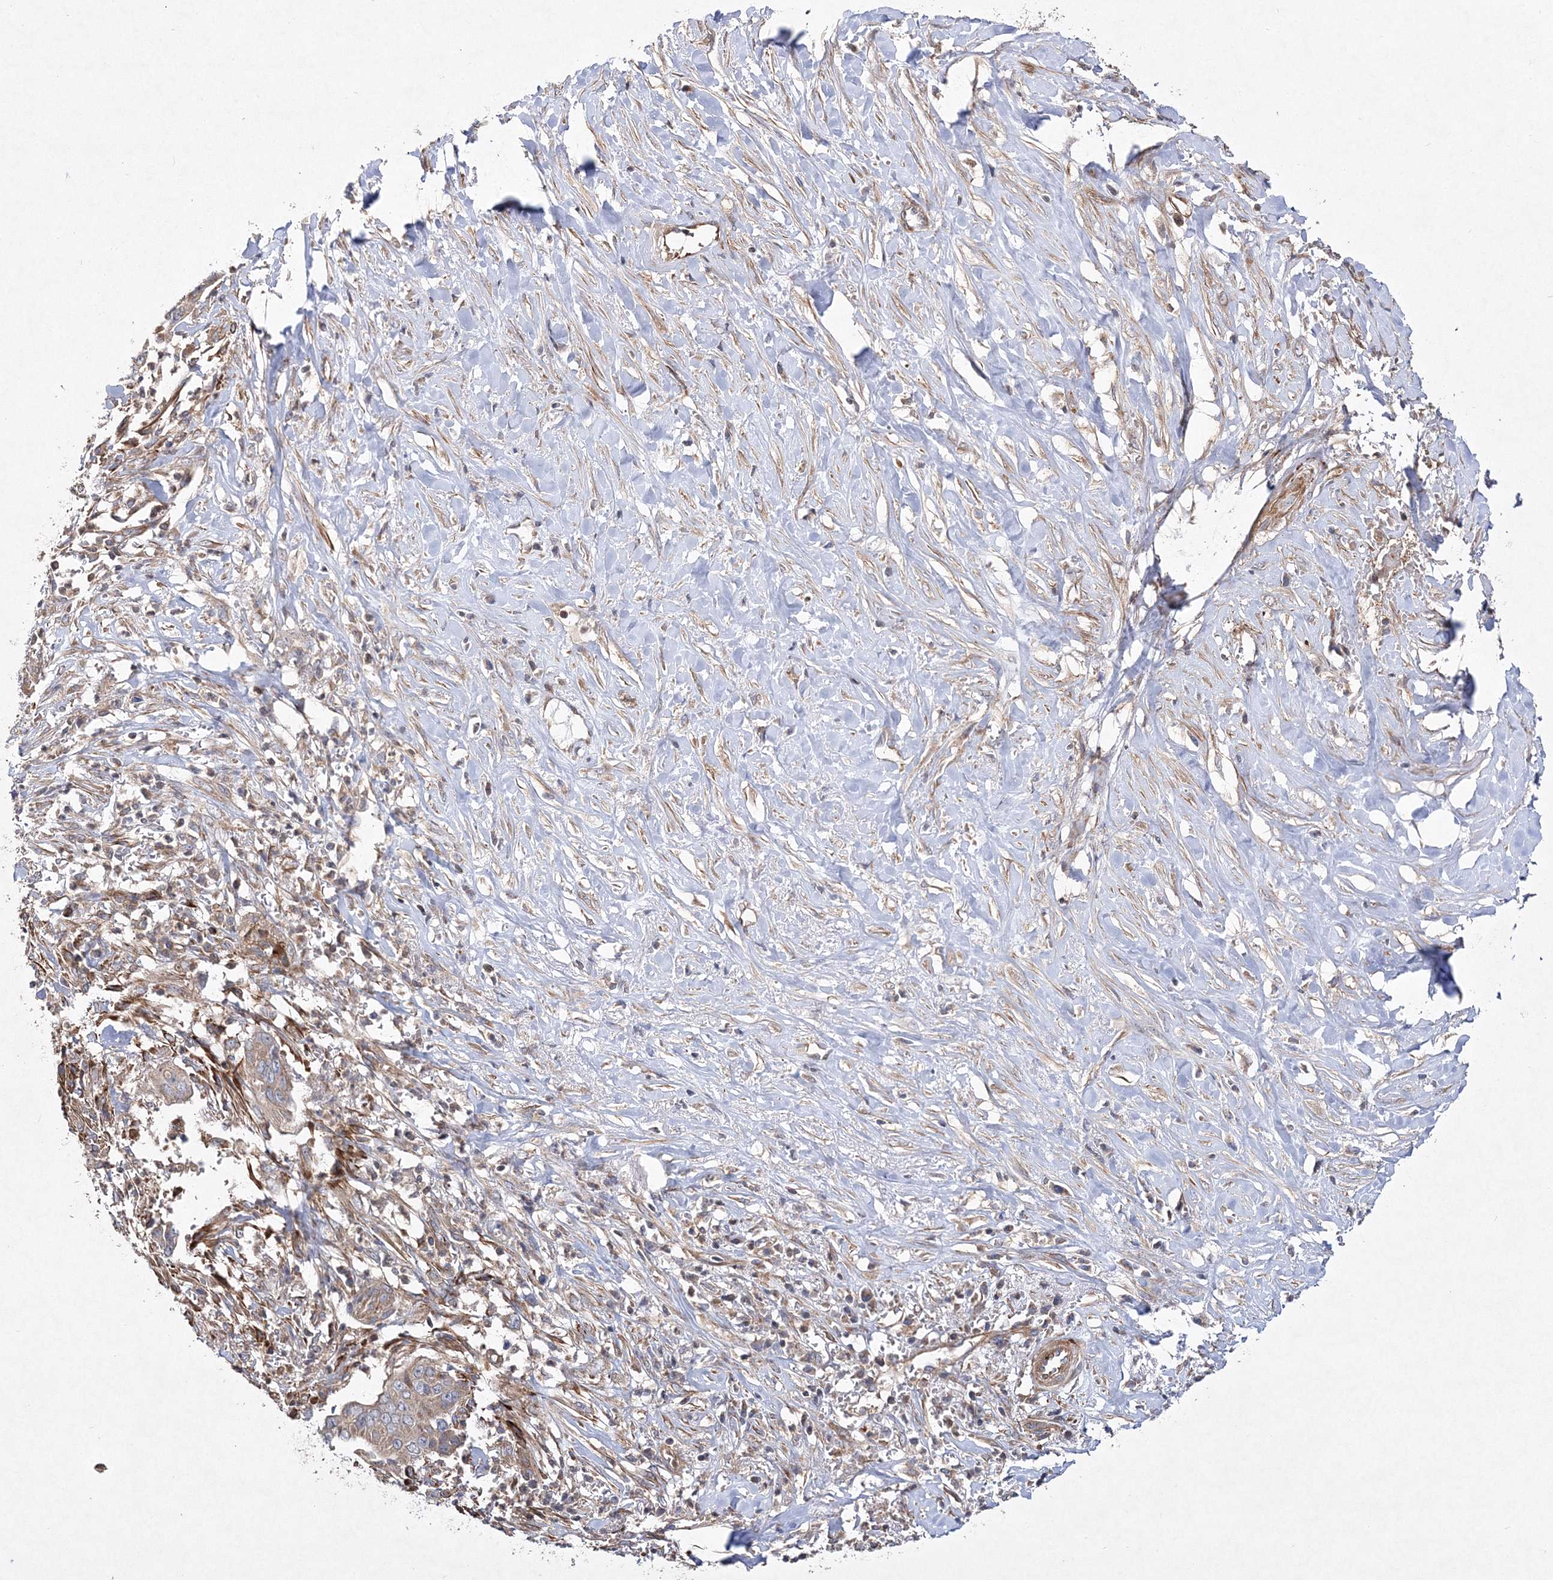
{"staining": {"intensity": "weak", "quantity": "<25%", "location": "cytoplasmic/membranous"}, "tissue": "liver cancer", "cell_type": "Tumor cells", "image_type": "cancer", "snomed": [{"axis": "morphology", "description": "Cholangiocarcinoma"}, {"axis": "topography", "description": "Liver"}], "caption": "The image shows no significant staining in tumor cells of cholangiocarcinoma (liver).", "gene": "DNAJC13", "patient": {"sex": "female", "age": 79}}